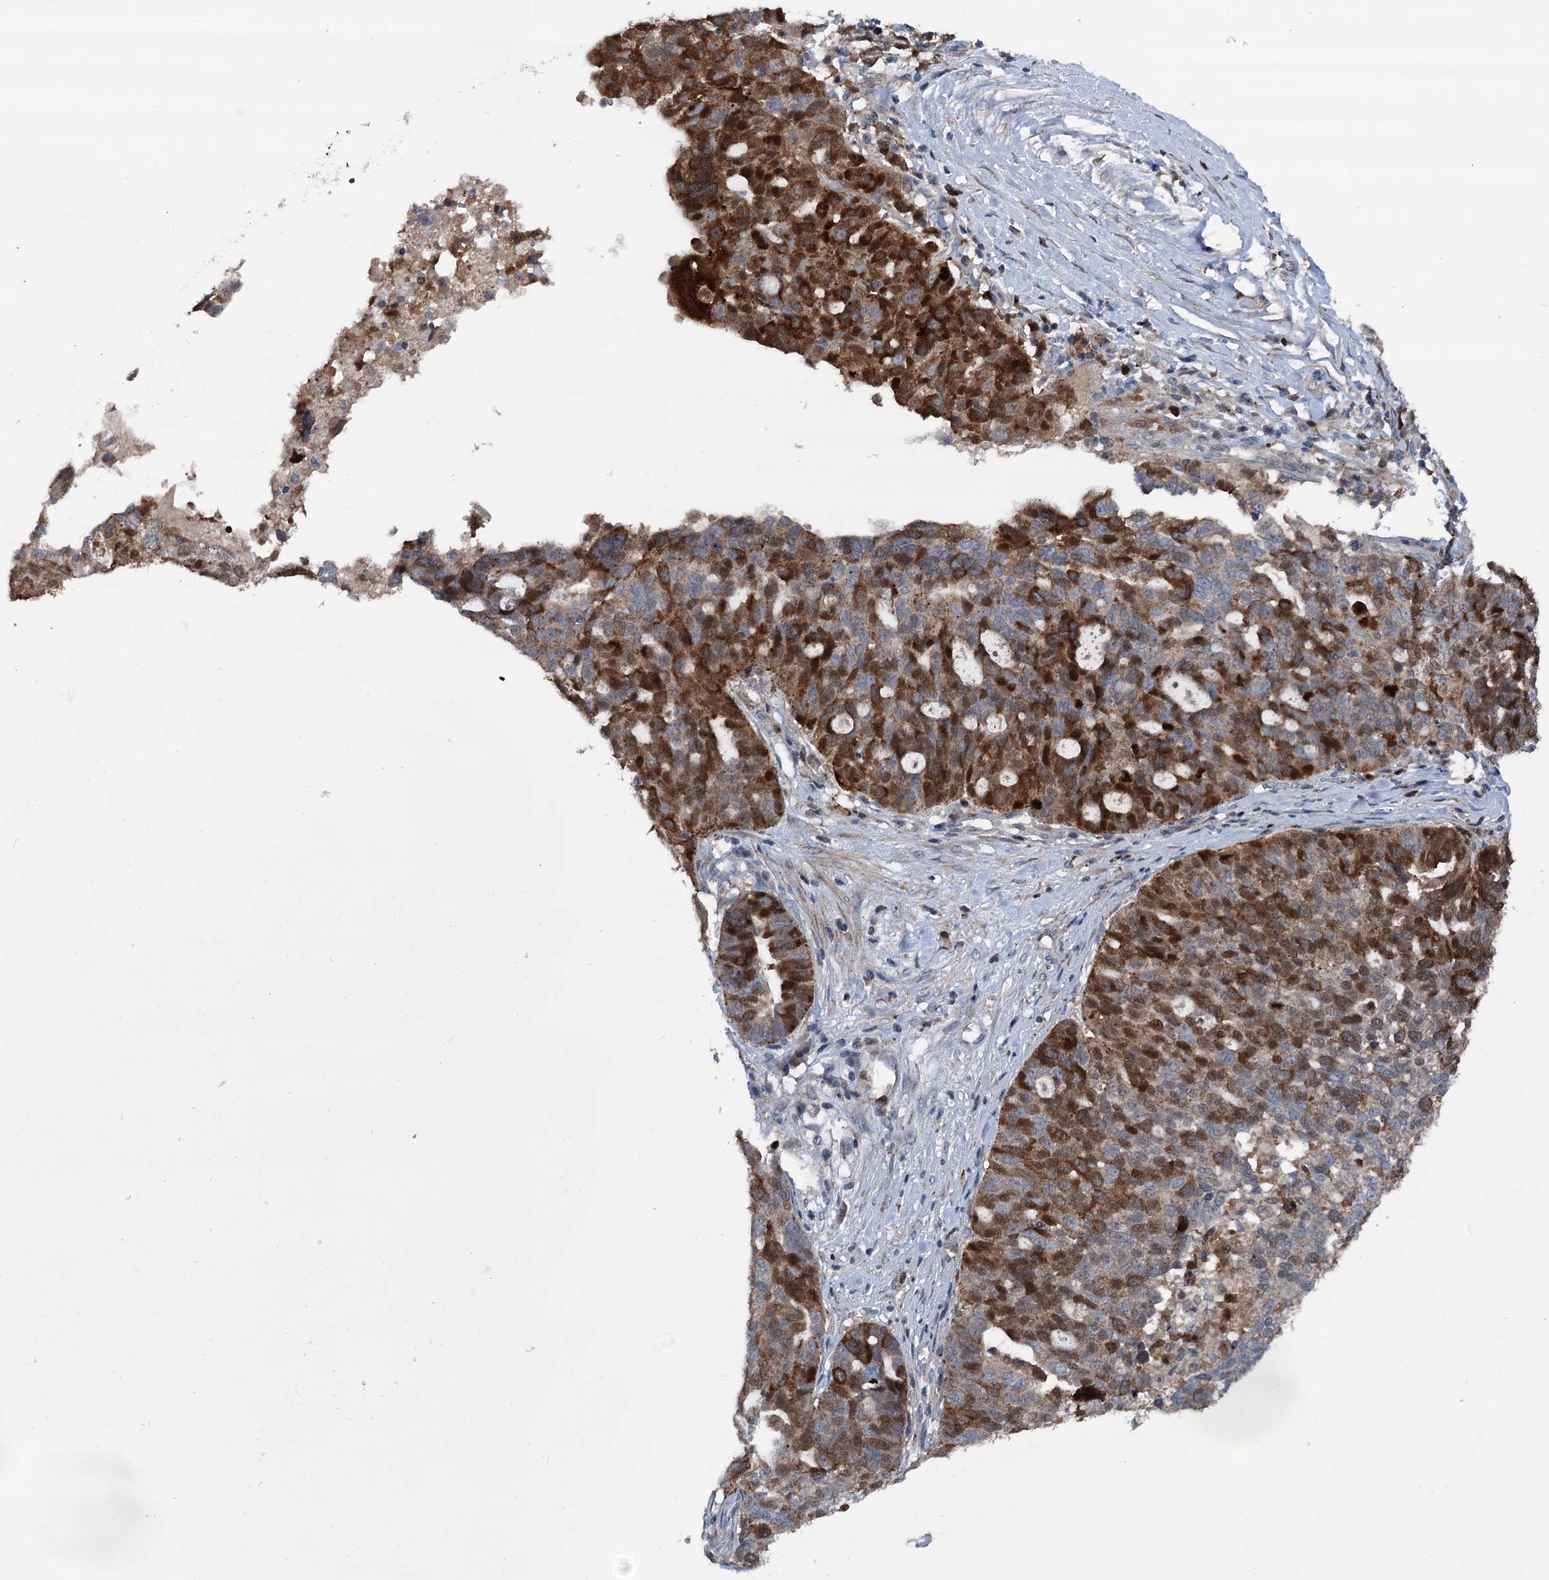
{"staining": {"intensity": "strong", "quantity": ">75%", "location": "cytoplasmic/membranous,nuclear"}, "tissue": "ovarian cancer", "cell_type": "Tumor cells", "image_type": "cancer", "snomed": [{"axis": "morphology", "description": "Cystadenocarcinoma, serous, NOS"}, {"axis": "topography", "description": "Ovary"}], "caption": "Ovarian cancer (serous cystadenocarcinoma) stained with DAB IHC reveals high levels of strong cytoplasmic/membranous and nuclear expression in approximately >75% of tumor cells.", "gene": "NCAPD2", "patient": {"sex": "female", "age": 59}}